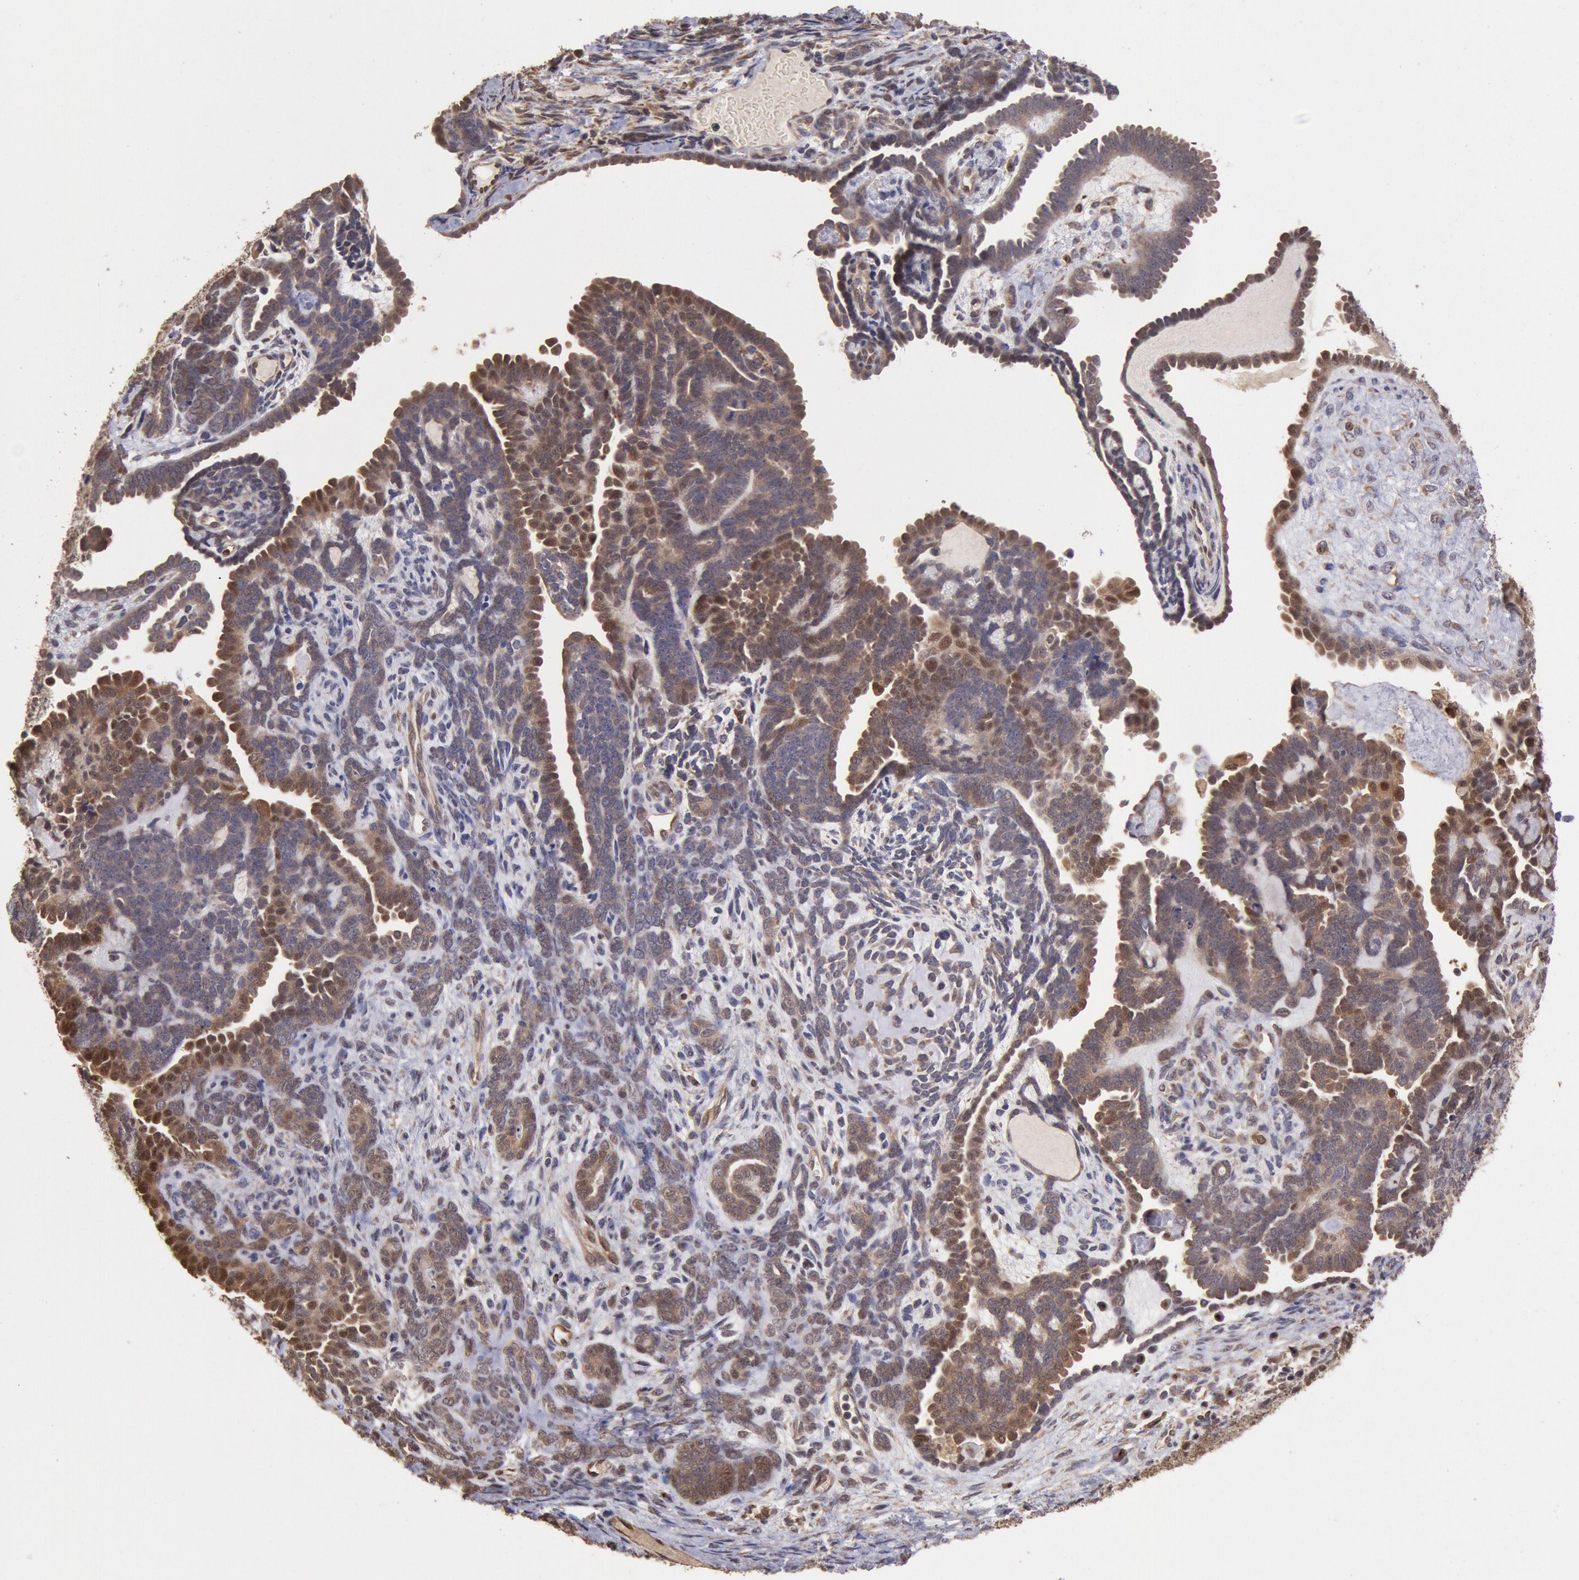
{"staining": {"intensity": "strong", "quantity": ">75%", "location": "cytoplasmic/membranous,nuclear"}, "tissue": "endometrial cancer", "cell_type": "Tumor cells", "image_type": "cancer", "snomed": [{"axis": "morphology", "description": "Neoplasm, malignant, NOS"}, {"axis": "topography", "description": "Endometrium"}], "caption": "A high-resolution histopathology image shows immunohistochemistry (IHC) staining of endometrial neoplasm (malignant), which exhibits strong cytoplasmic/membranous and nuclear expression in about >75% of tumor cells.", "gene": "COMT", "patient": {"sex": "female", "age": 74}}